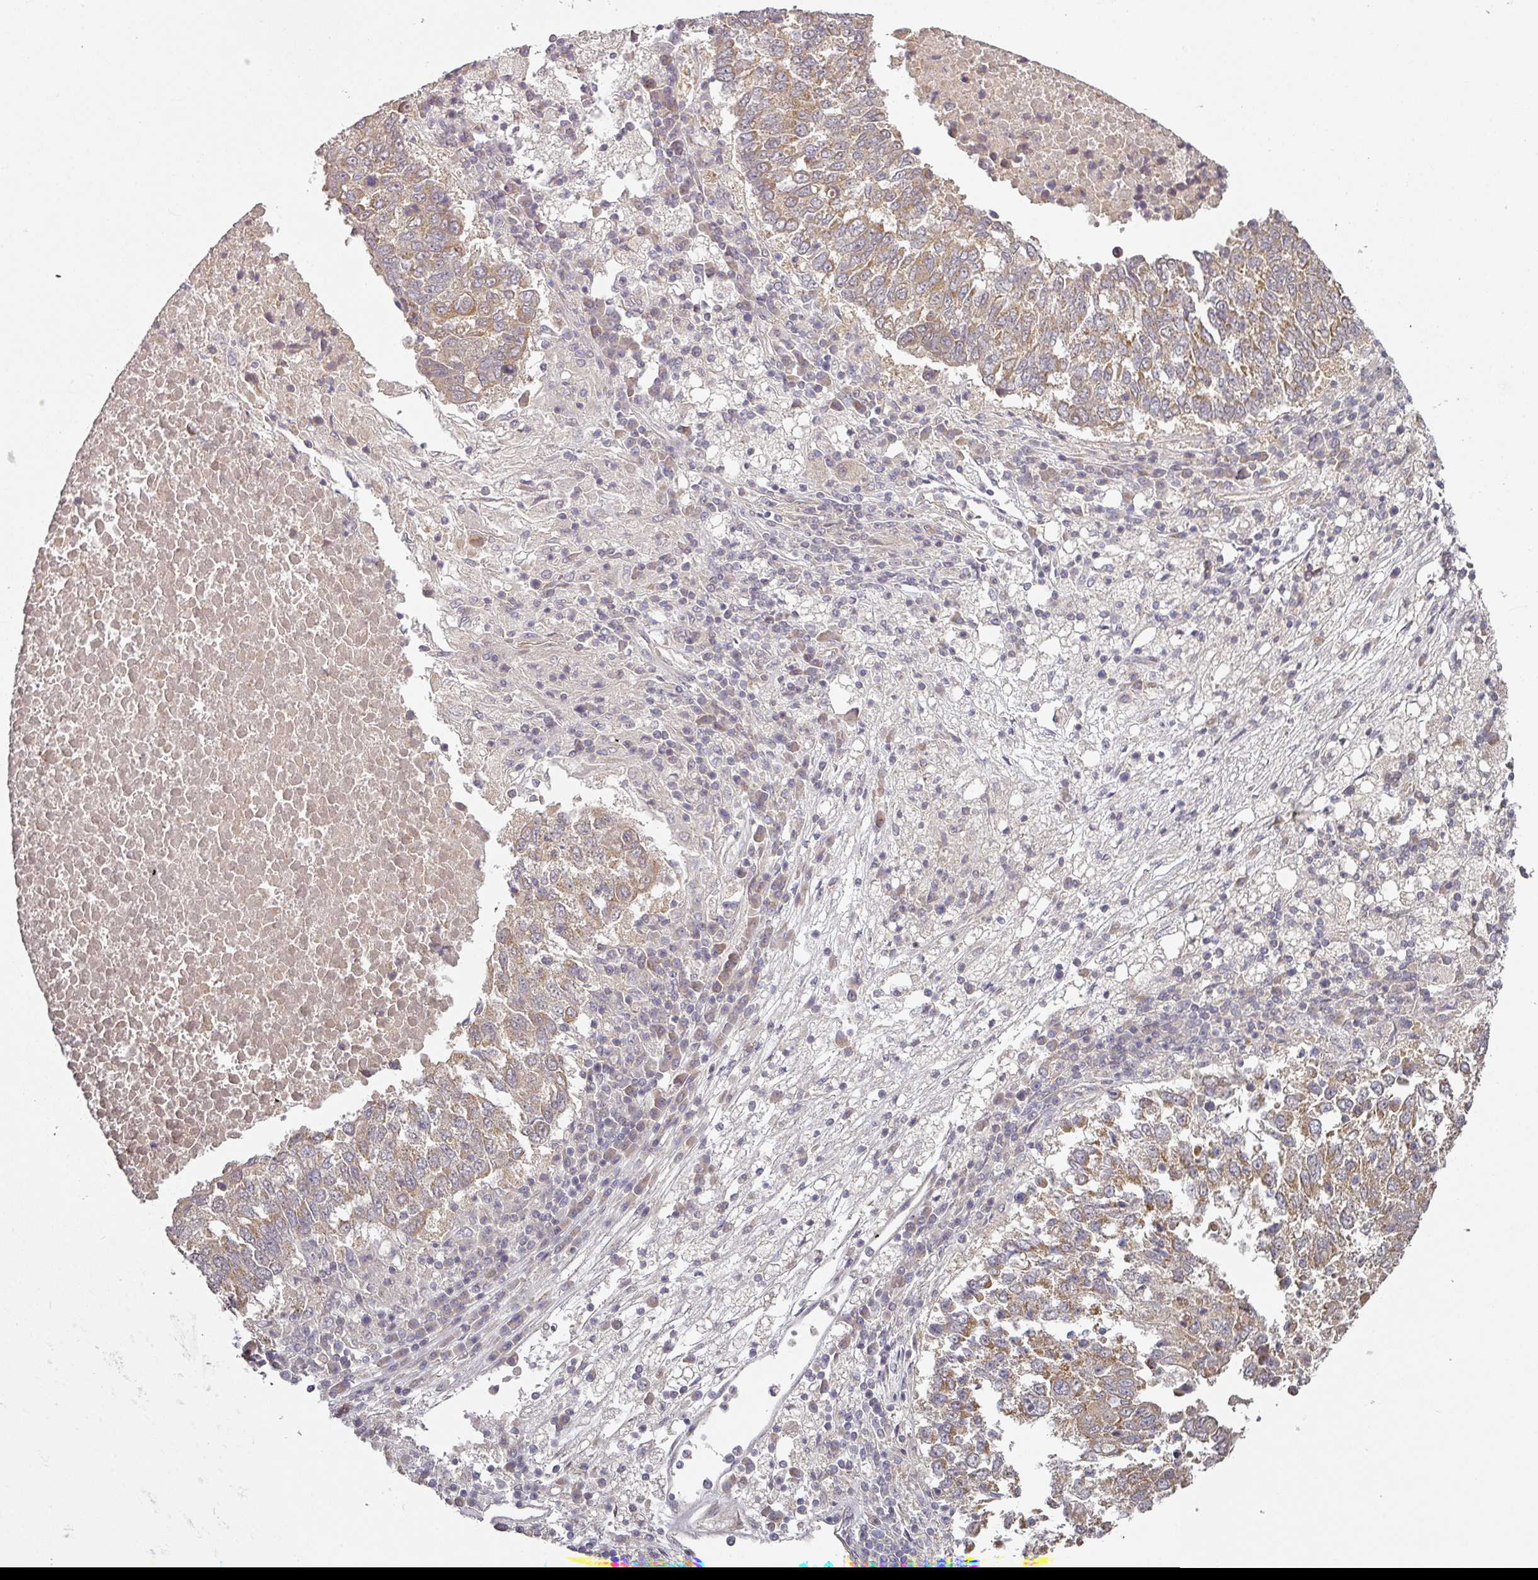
{"staining": {"intensity": "weak", "quantity": ">75%", "location": "cytoplasmic/membranous"}, "tissue": "lung cancer", "cell_type": "Tumor cells", "image_type": "cancer", "snomed": [{"axis": "morphology", "description": "Squamous cell carcinoma, NOS"}, {"axis": "topography", "description": "Lung"}], "caption": "The photomicrograph reveals a brown stain indicating the presence of a protein in the cytoplasmic/membranous of tumor cells in lung squamous cell carcinoma. (brown staining indicates protein expression, while blue staining denotes nuclei).", "gene": "MAP2K2", "patient": {"sex": "male", "age": 73}}